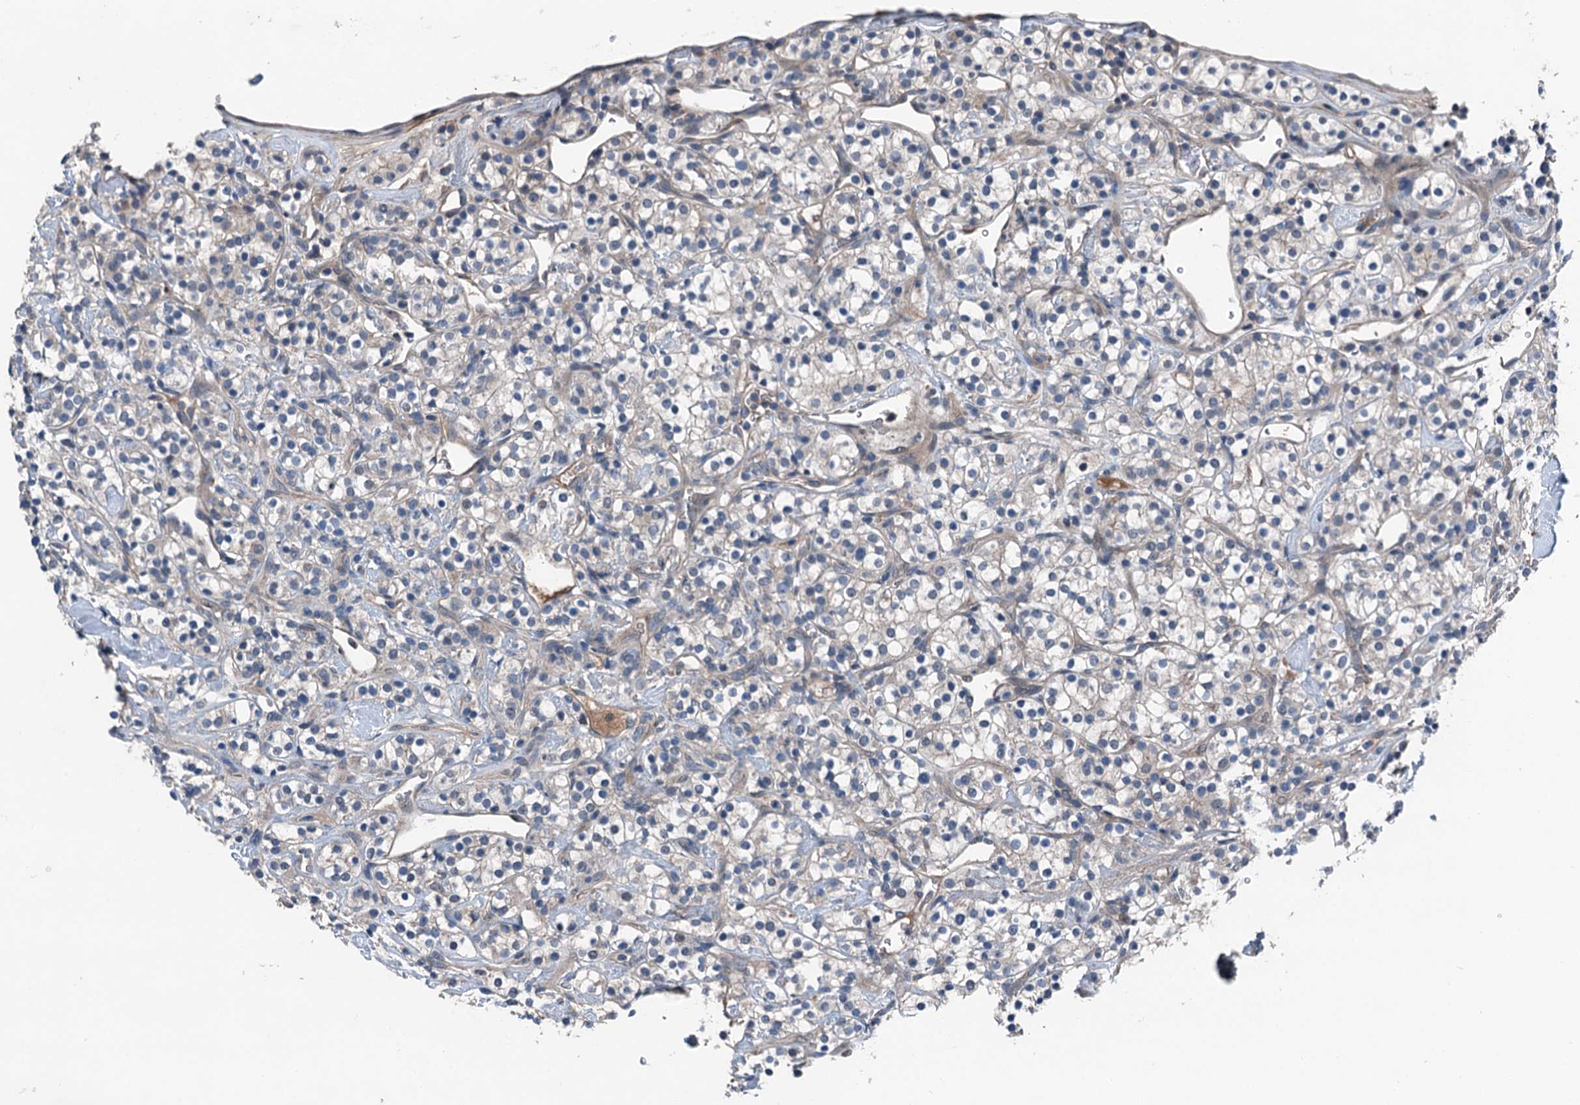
{"staining": {"intensity": "negative", "quantity": "none", "location": "none"}, "tissue": "renal cancer", "cell_type": "Tumor cells", "image_type": "cancer", "snomed": [{"axis": "morphology", "description": "Adenocarcinoma, NOS"}, {"axis": "topography", "description": "Kidney"}], "caption": "Immunohistochemical staining of human renal cancer exhibits no significant positivity in tumor cells.", "gene": "SLC2A10", "patient": {"sex": "male", "age": 77}}